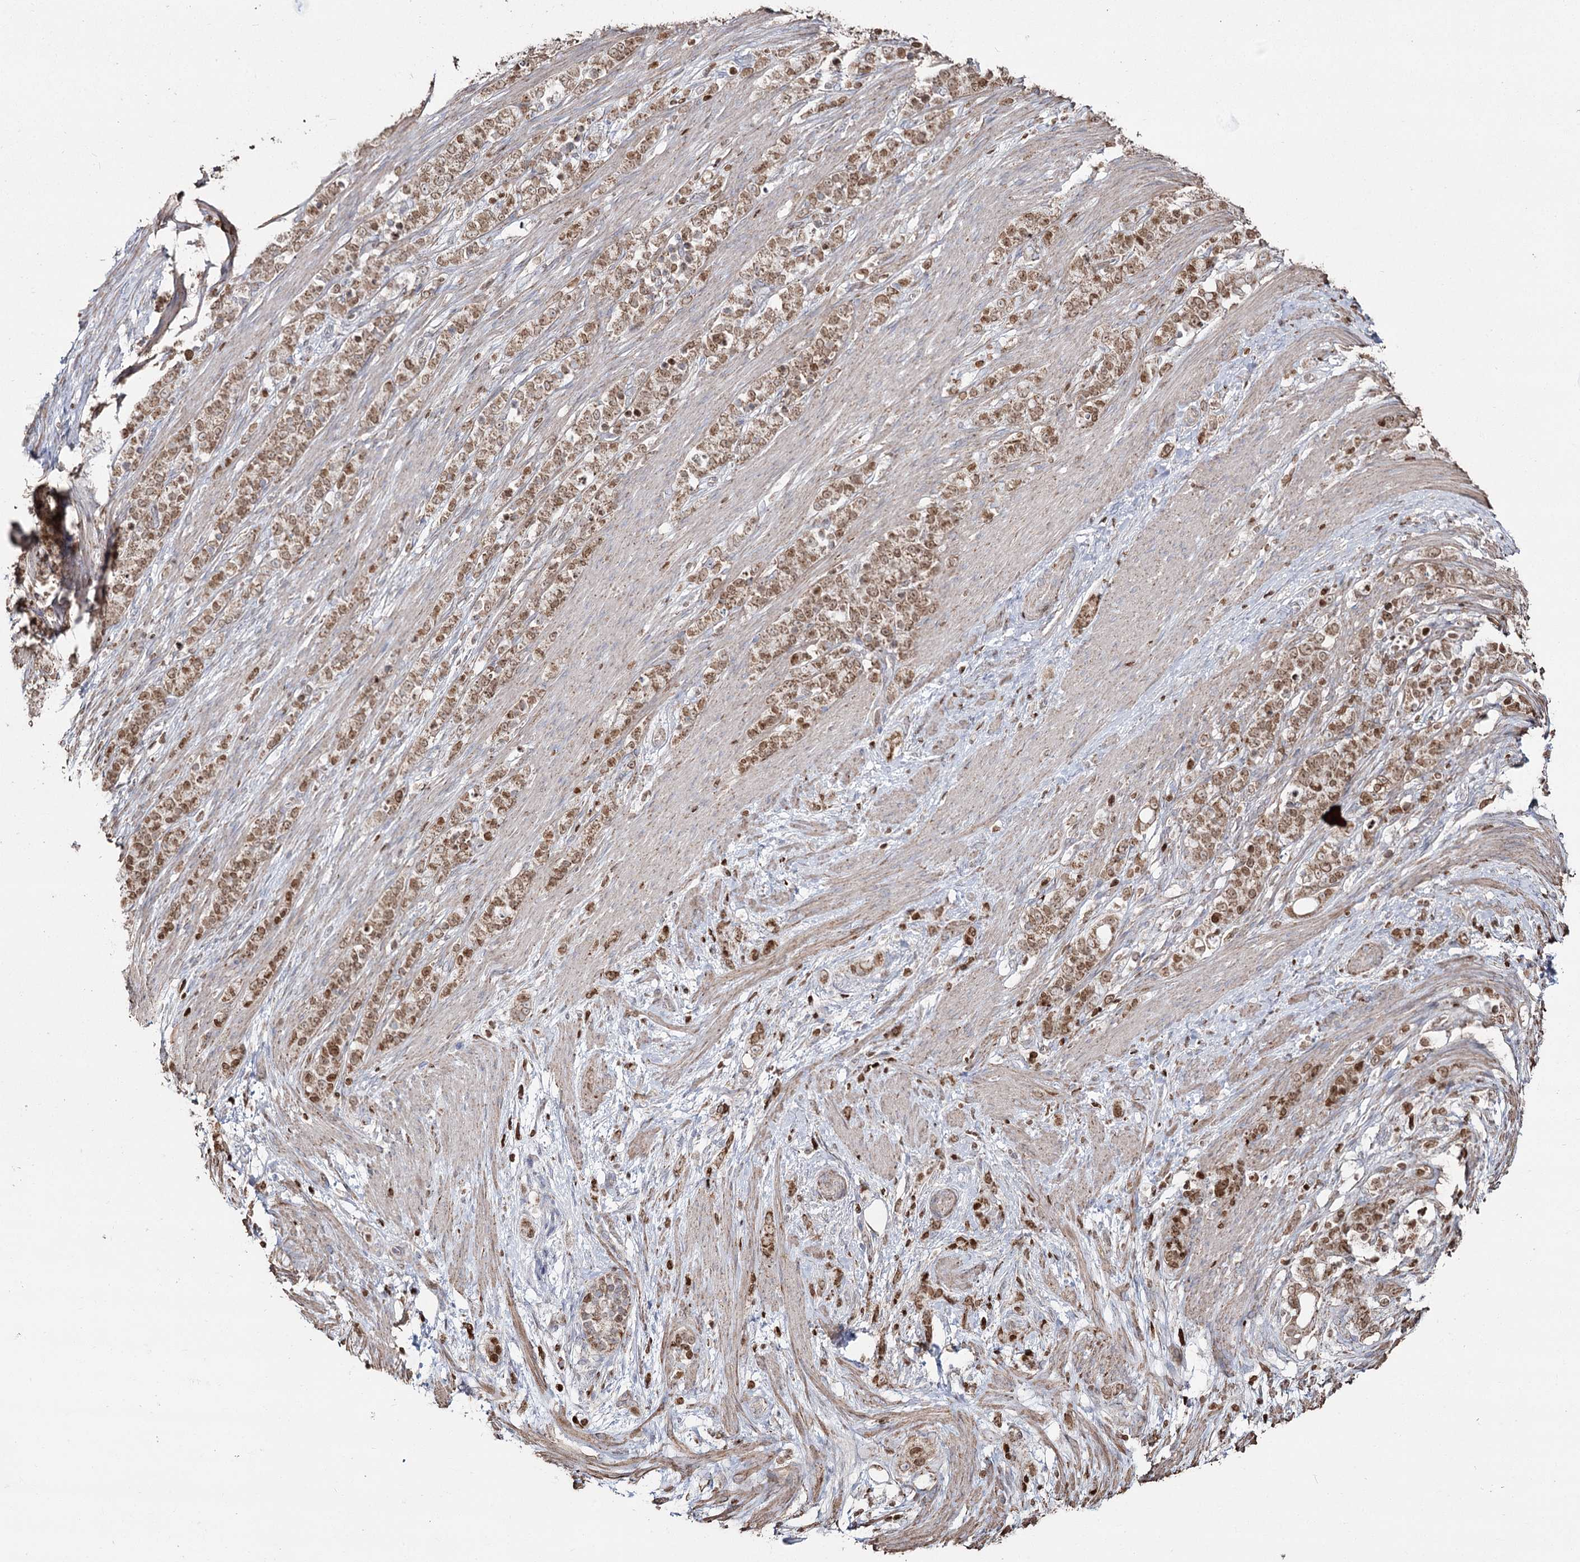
{"staining": {"intensity": "moderate", "quantity": ">75%", "location": "cytoplasmic/membranous,nuclear"}, "tissue": "stomach cancer", "cell_type": "Tumor cells", "image_type": "cancer", "snomed": [{"axis": "morphology", "description": "Adenocarcinoma, NOS"}, {"axis": "topography", "description": "Stomach"}], "caption": "A photomicrograph showing moderate cytoplasmic/membranous and nuclear staining in approximately >75% of tumor cells in stomach cancer, as visualized by brown immunohistochemical staining.", "gene": "PDHX", "patient": {"sex": "female", "age": 79}}